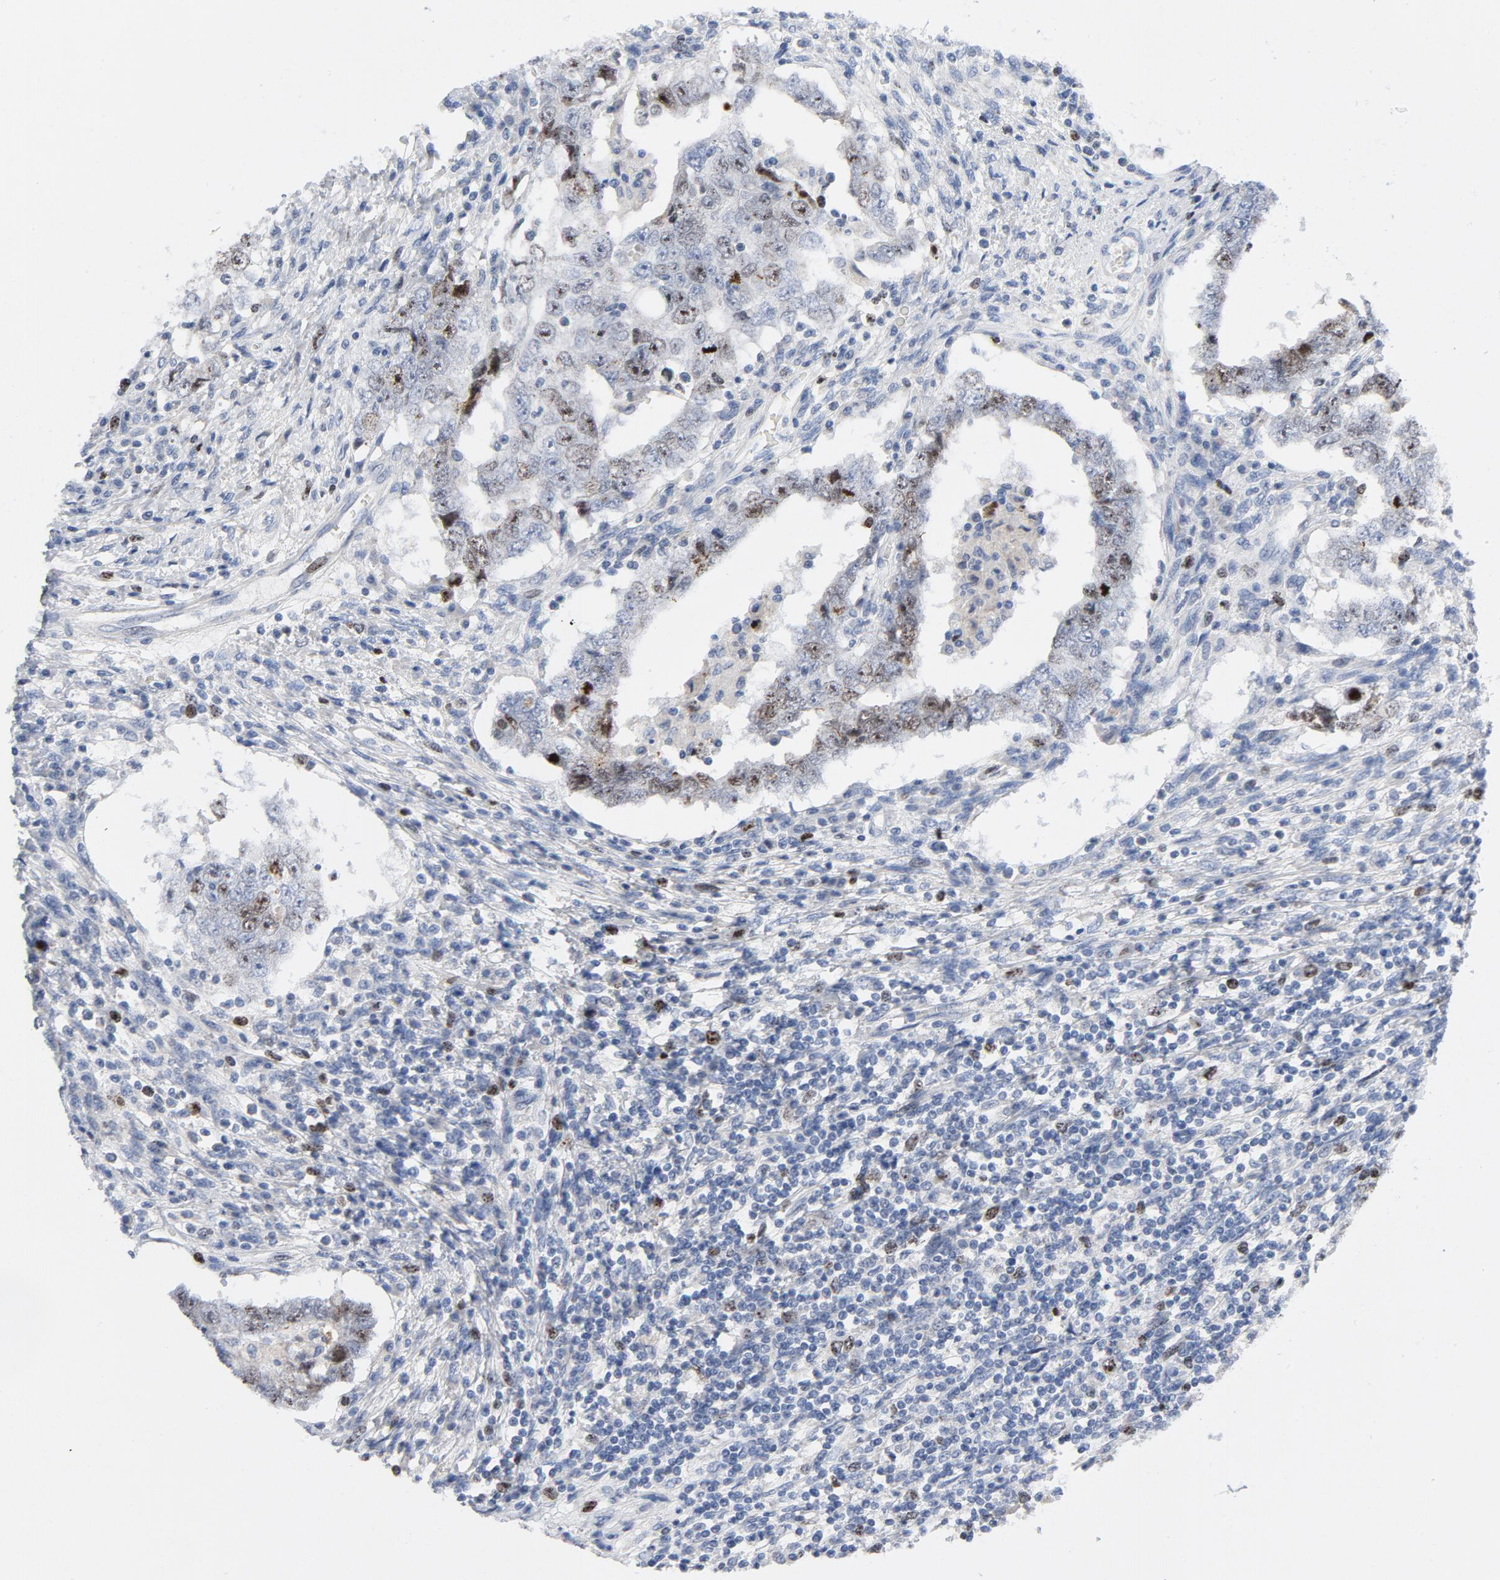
{"staining": {"intensity": "moderate", "quantity": "25%-75%", "location": "nuclear"}, "tissue": "testis cancer", "cell_type": "Tumor cells", "image_type": "cancer", "snomed": [{"axis": "morphology", "description": "Carcinoma, Embryonal, NOS"}, {"axis": "topography", "description": "Testis"}], "caption": "Tumor cells exhibit medium levels of moderate nuclear positivity in about 25%-75% of cells in testis cancer (embryonal carcinoma). (Brightfield microscopy of DAB IHC at high magnification).", "gene": "BIRC5", "patient": {"sex": "male", "age": 26}}